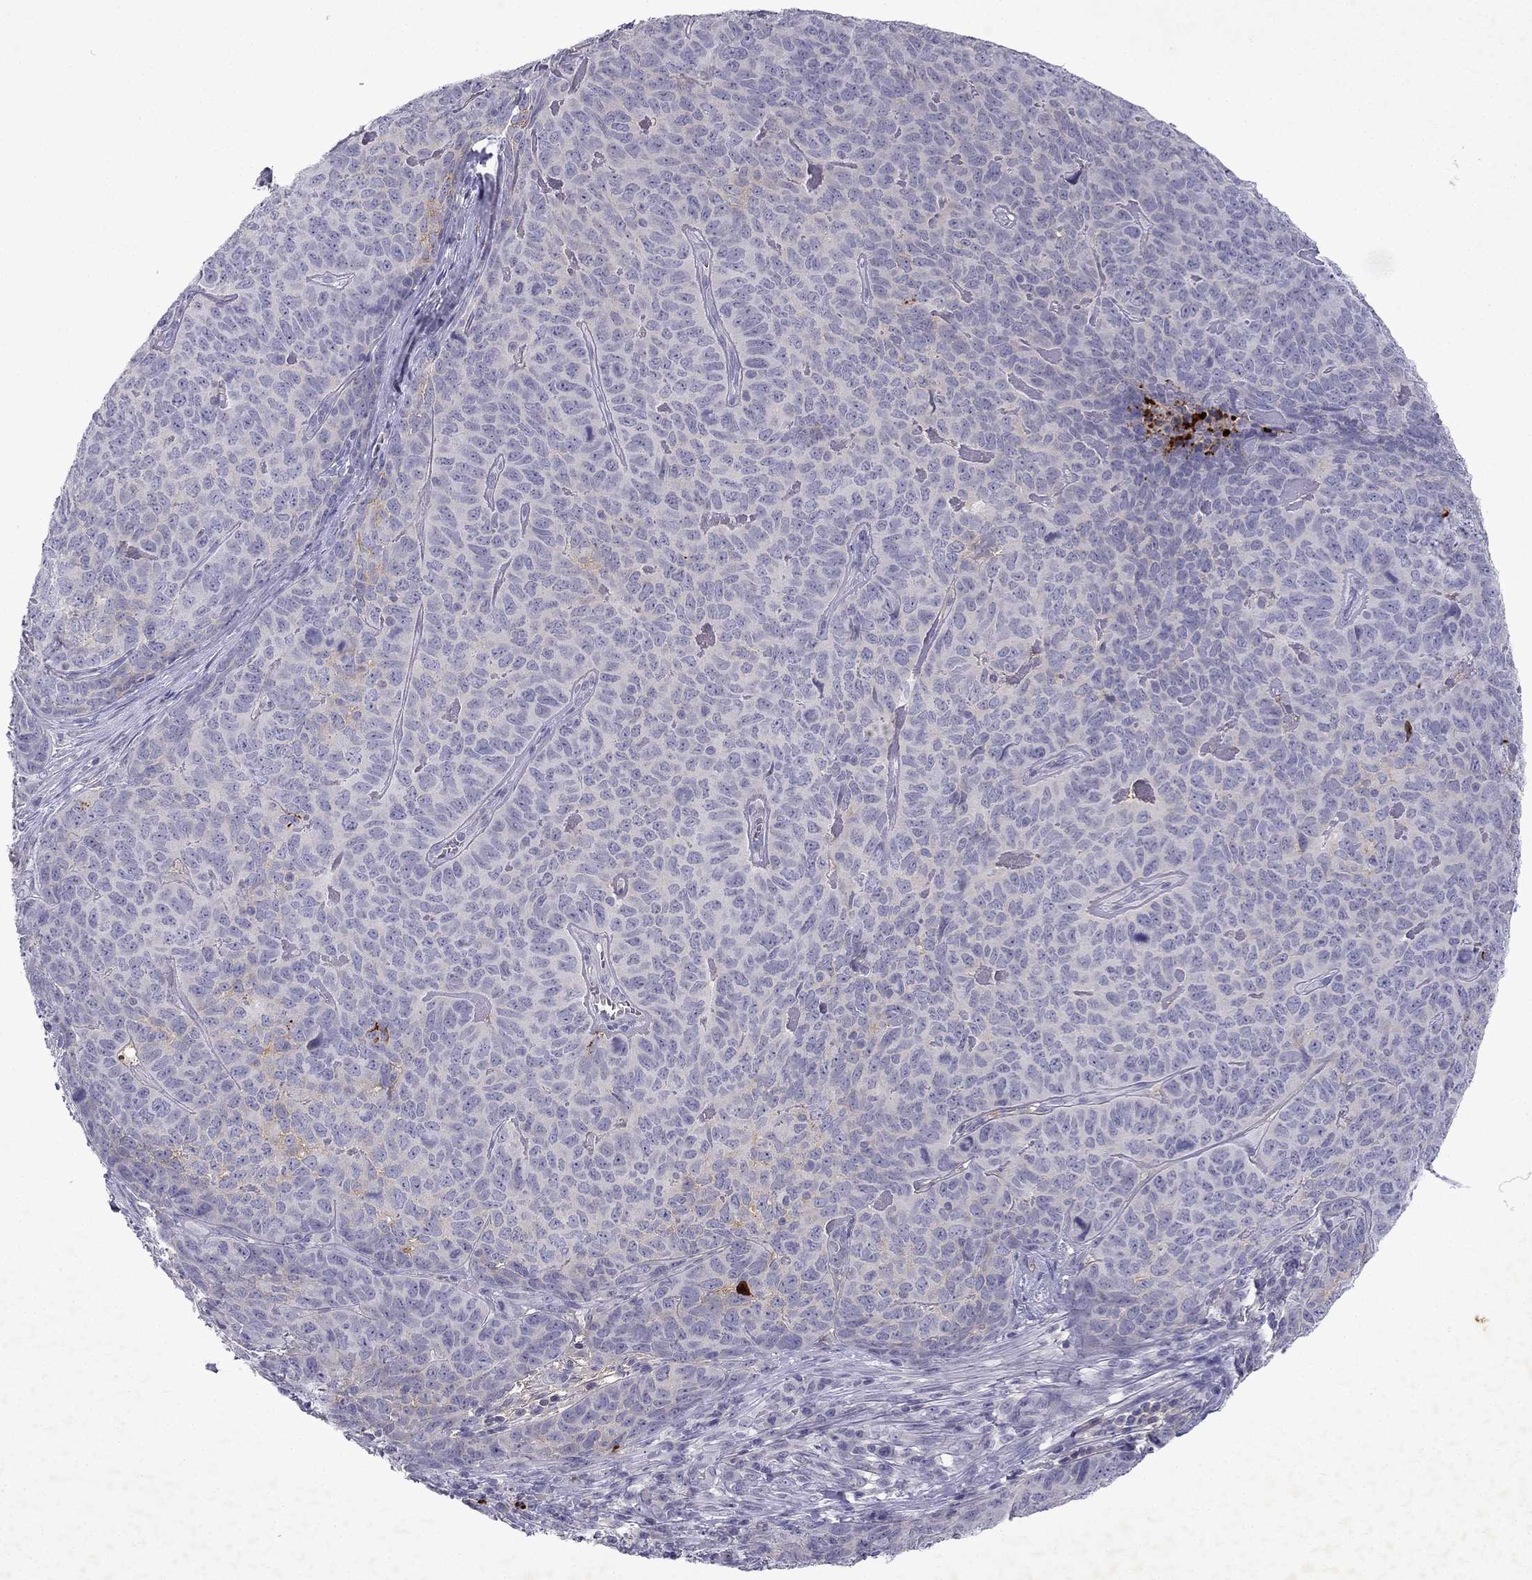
{"staining": {"intensity": "negative", "quantity": "none", "location": "none"}, "tissue": "skin cancer", "cell_type": "Tumor cells", "image_type": "cancer", "snomed": [{"axis": "morphology", "description": "Squamous cell carcinoma, NOS"}, {"axis": "topography", "description": "Skin"}, {"axis": "topography", "description": "Anal"}], "caption": "DAB (3,3'-diaminobenzidine) immunohistochemical staining of squamous cell carcinoma (skin) reveals no significant staining in tumor cells.", "gene": "SLC6A4", "patient": {"sex": "female", "age": 51}}